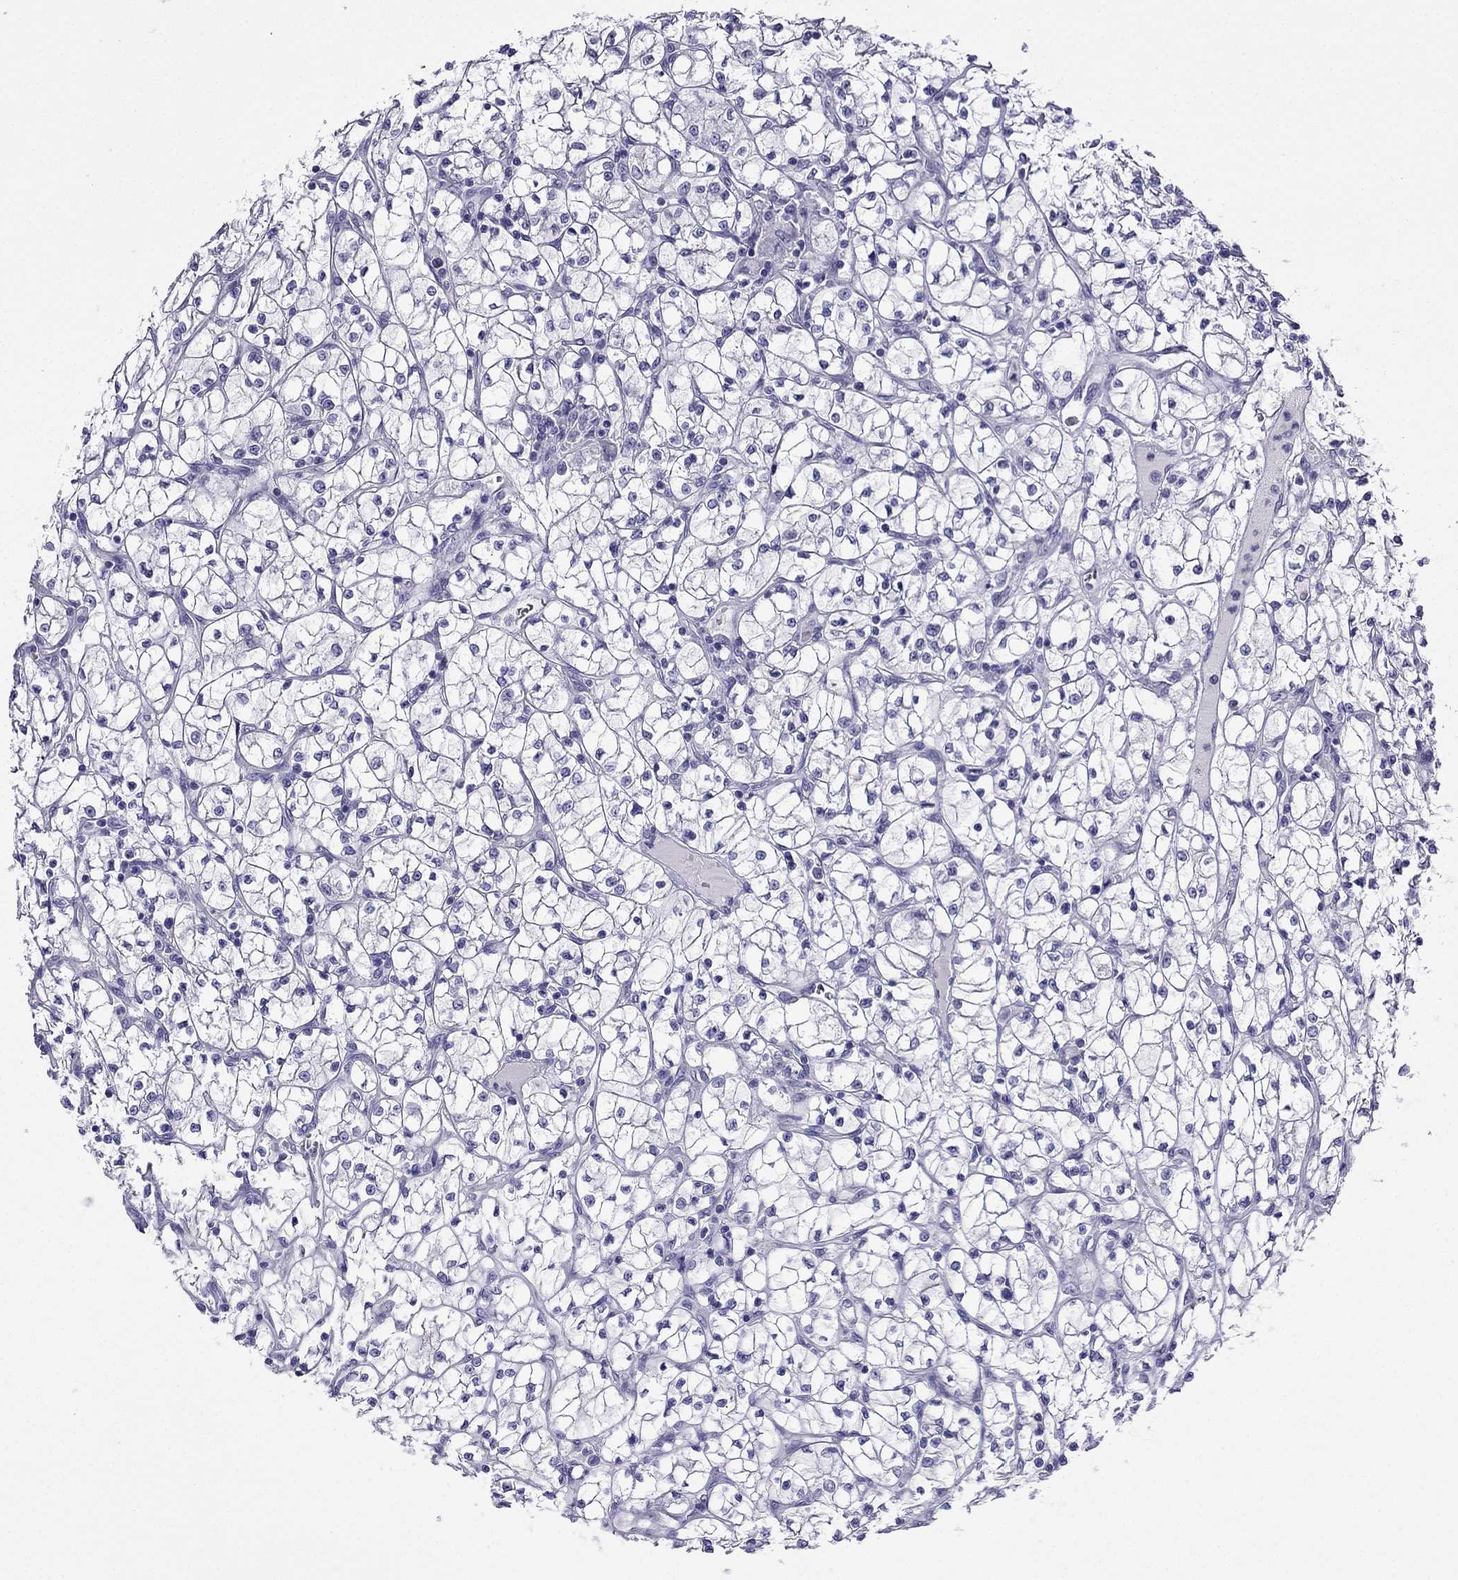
{"staining": {"intensity": "negative", "quantity": "none", "location": "none"}, "tissue": "renal cancer", "cell_type": "Tumor cells", "image_type": "cancer", "snomed": [{"axis": "morphology", "description": "Adenocarcinoma, NOS"}, {"axis": "topography", "description": "Kidney"}], "caption": "Tumor cells are negative for protein expression in human renal adenocarcinoma.", "gene": "KCNJ10", "patient": {"sex": "female", "age": 64}}